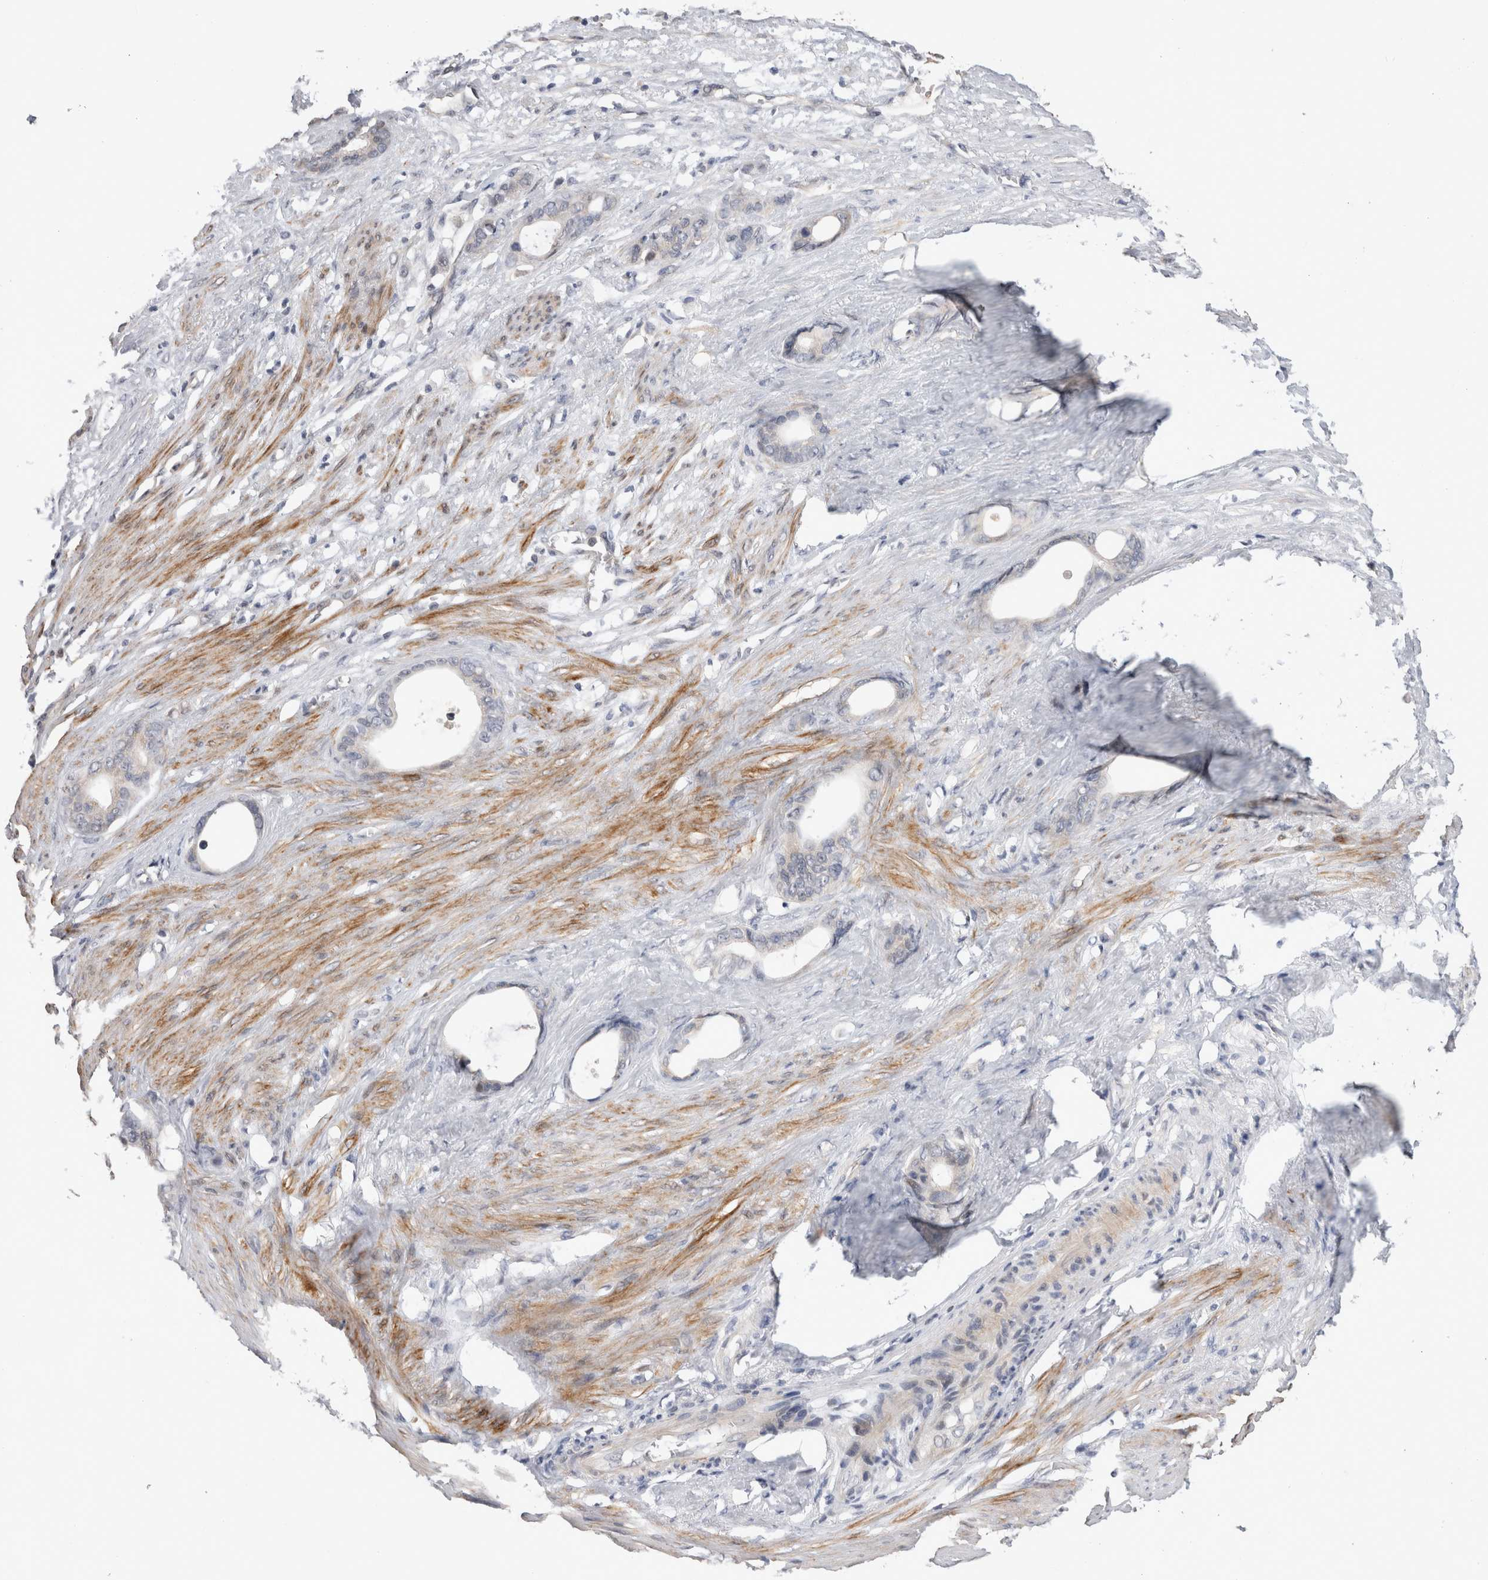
{"staining": {"intensity": "negative", "quantity": "none", "location": "none"}, "tissue": "stomach cancer", "cell_type": "Tumor cells", "image_type": "cancer", "snomed": [{"axis": "morphology", "description": "Adenocarcinoma, NOS"}, {"axis": "topography", "description": "Stomach"}], "caption": "This is an immunohistochemistry photomicrograph of human stomach adenocarcinoma. There is no staining in tumor cells.", "gene": "CRYBG1", "patient": {"sex": "female", "age": 75}}